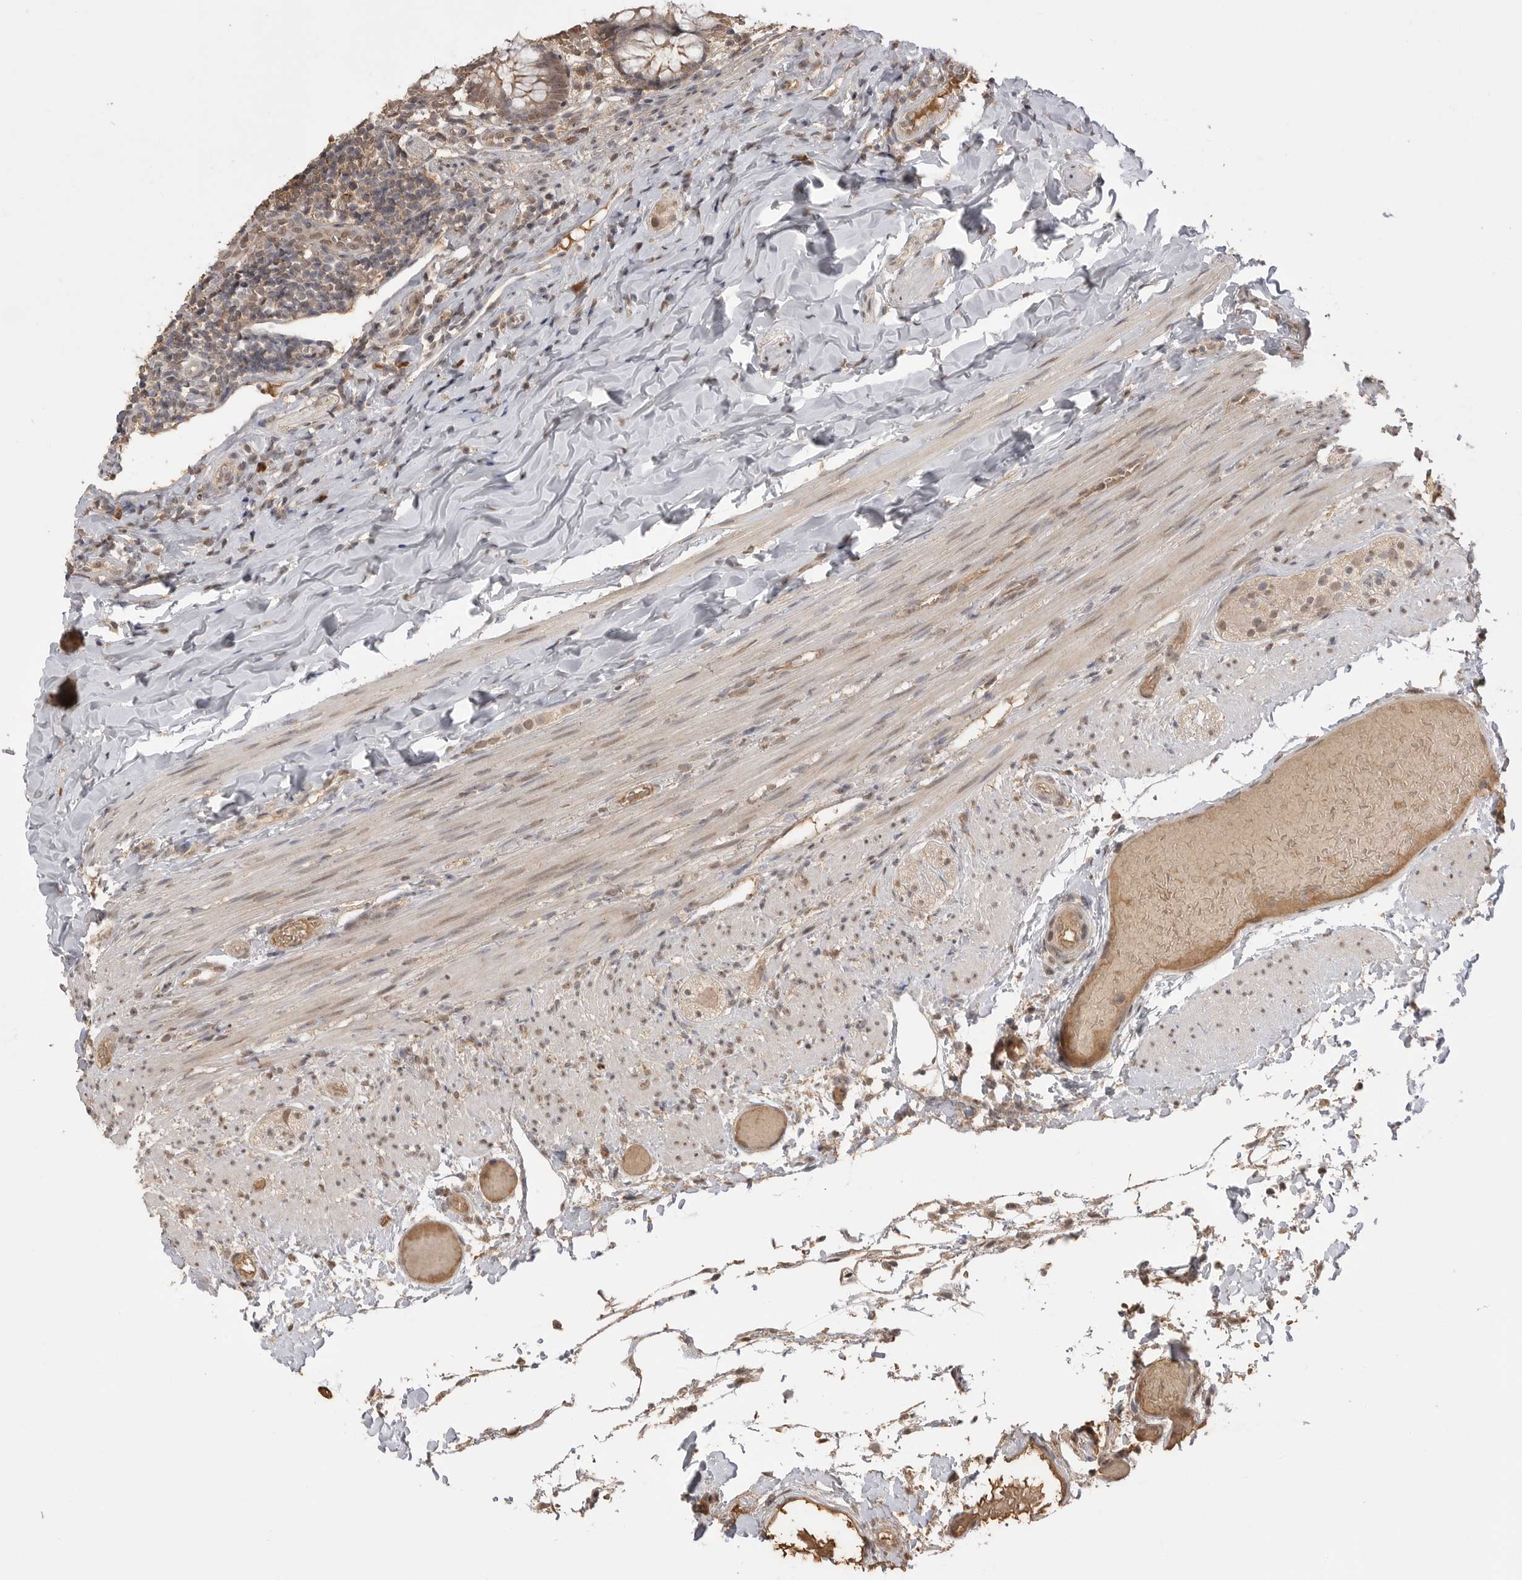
{"staining": {"intensity": "weak", "quantity": "25%-75%", "location": "cytoplasmic/membranous"}, "tissue": "appendix", "cell_type": "Glandular cells", "image_type": "normal", "snomed": [{"axis": "morphology", "description": "Normal tissue, NOS"}, {"axis": "topography", "description": "Appendix"}], "caption": "The histopathology image demonstrates staining of normal appendix, revealing weak cytoplasmic/membranous protein expression (brown color) within glandular cells. (DAB IHC with brightfield microscopy, high magnification).", "gene": "ASPSCR1", "patient": {"sex": "male", "age": 8}}